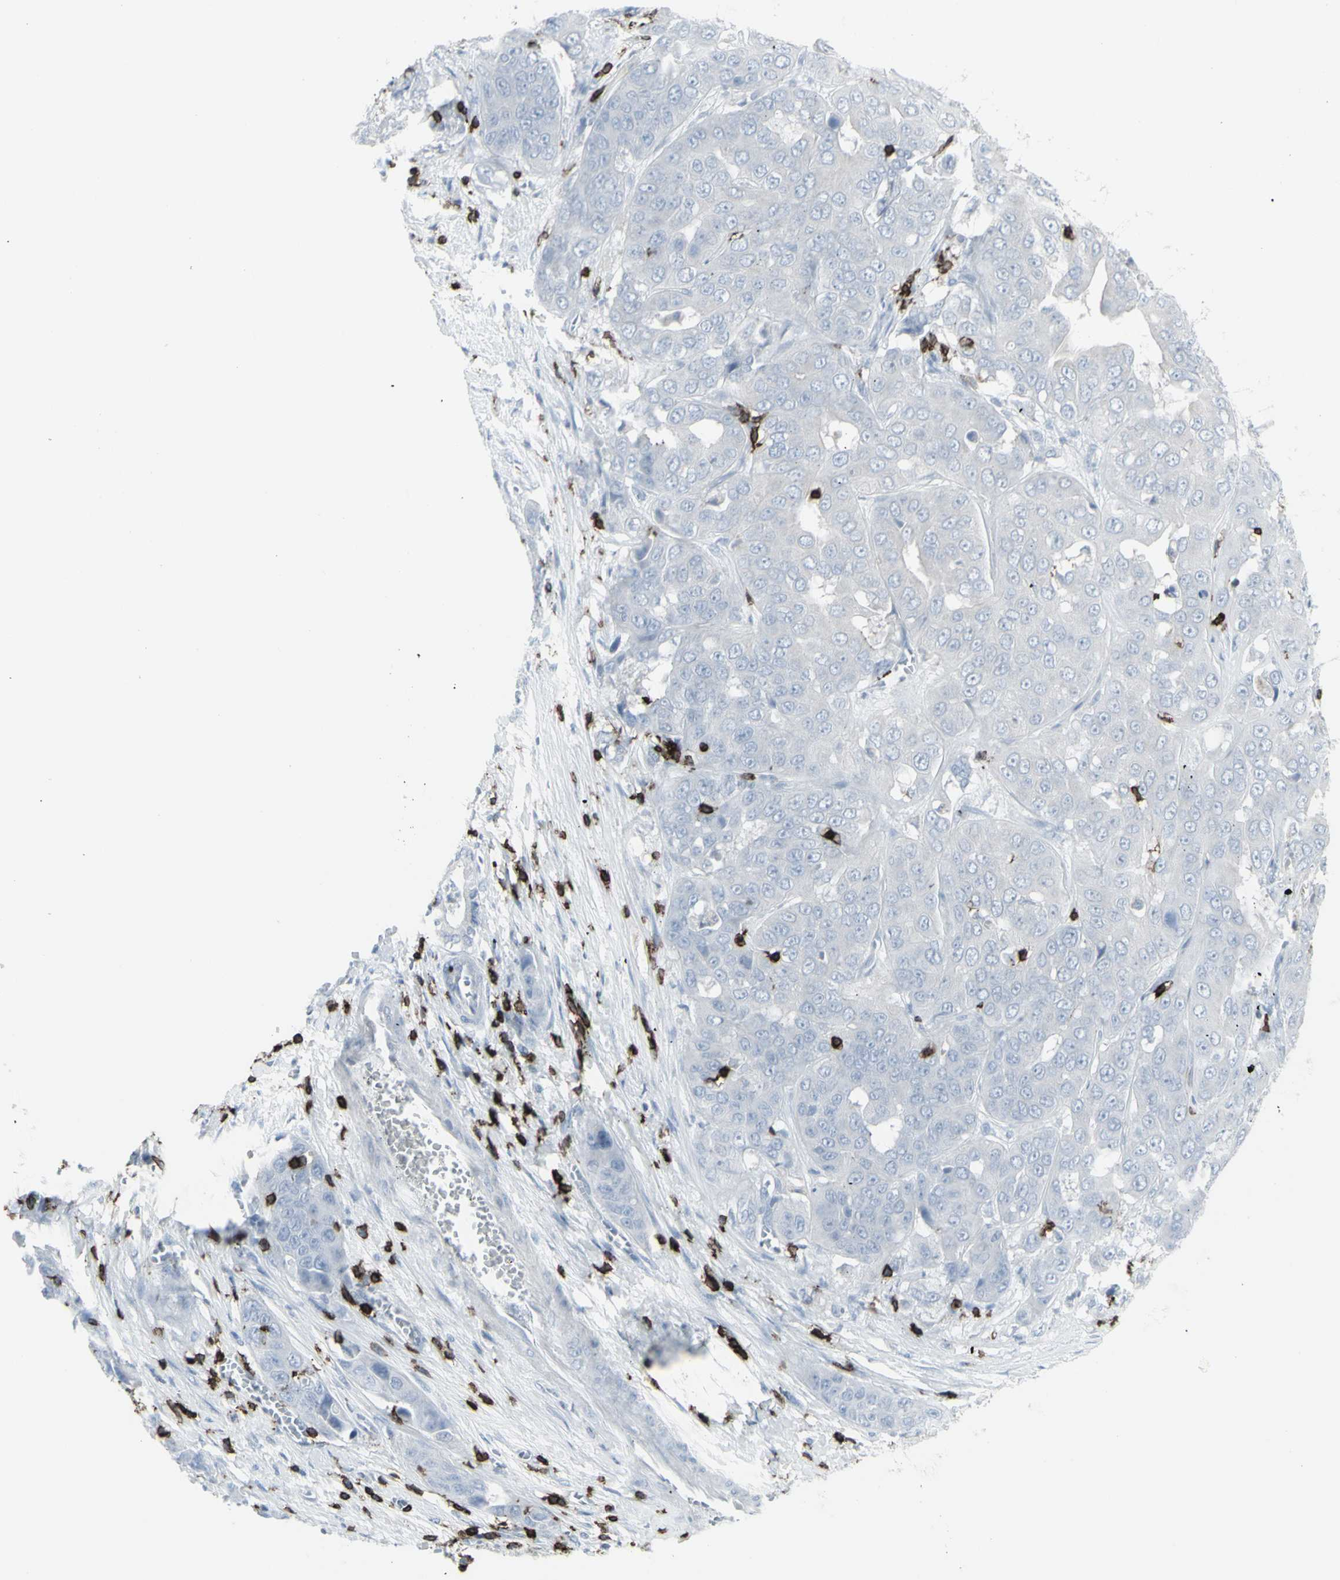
{"staining": {"intensity": "negative", "quantity": "none", "location": "none"}, "tissue": "liver cancer", "cell_type": "Tumor cells", "image_type": "cancer", "snomed": [{"axis": "morphology", "description": "Cholangiocarcinoma"}, {"axis": "topography", "description": "Liver"}], "caption": "A photomicrograph of human cholangiocarcinoma (liver) is negative for staining in tumor cells. (Immunohistochemistry, brightfield microscopy, high magnification).", "gene": "CD247", "patient": {"sex": "female", "age": 52}}